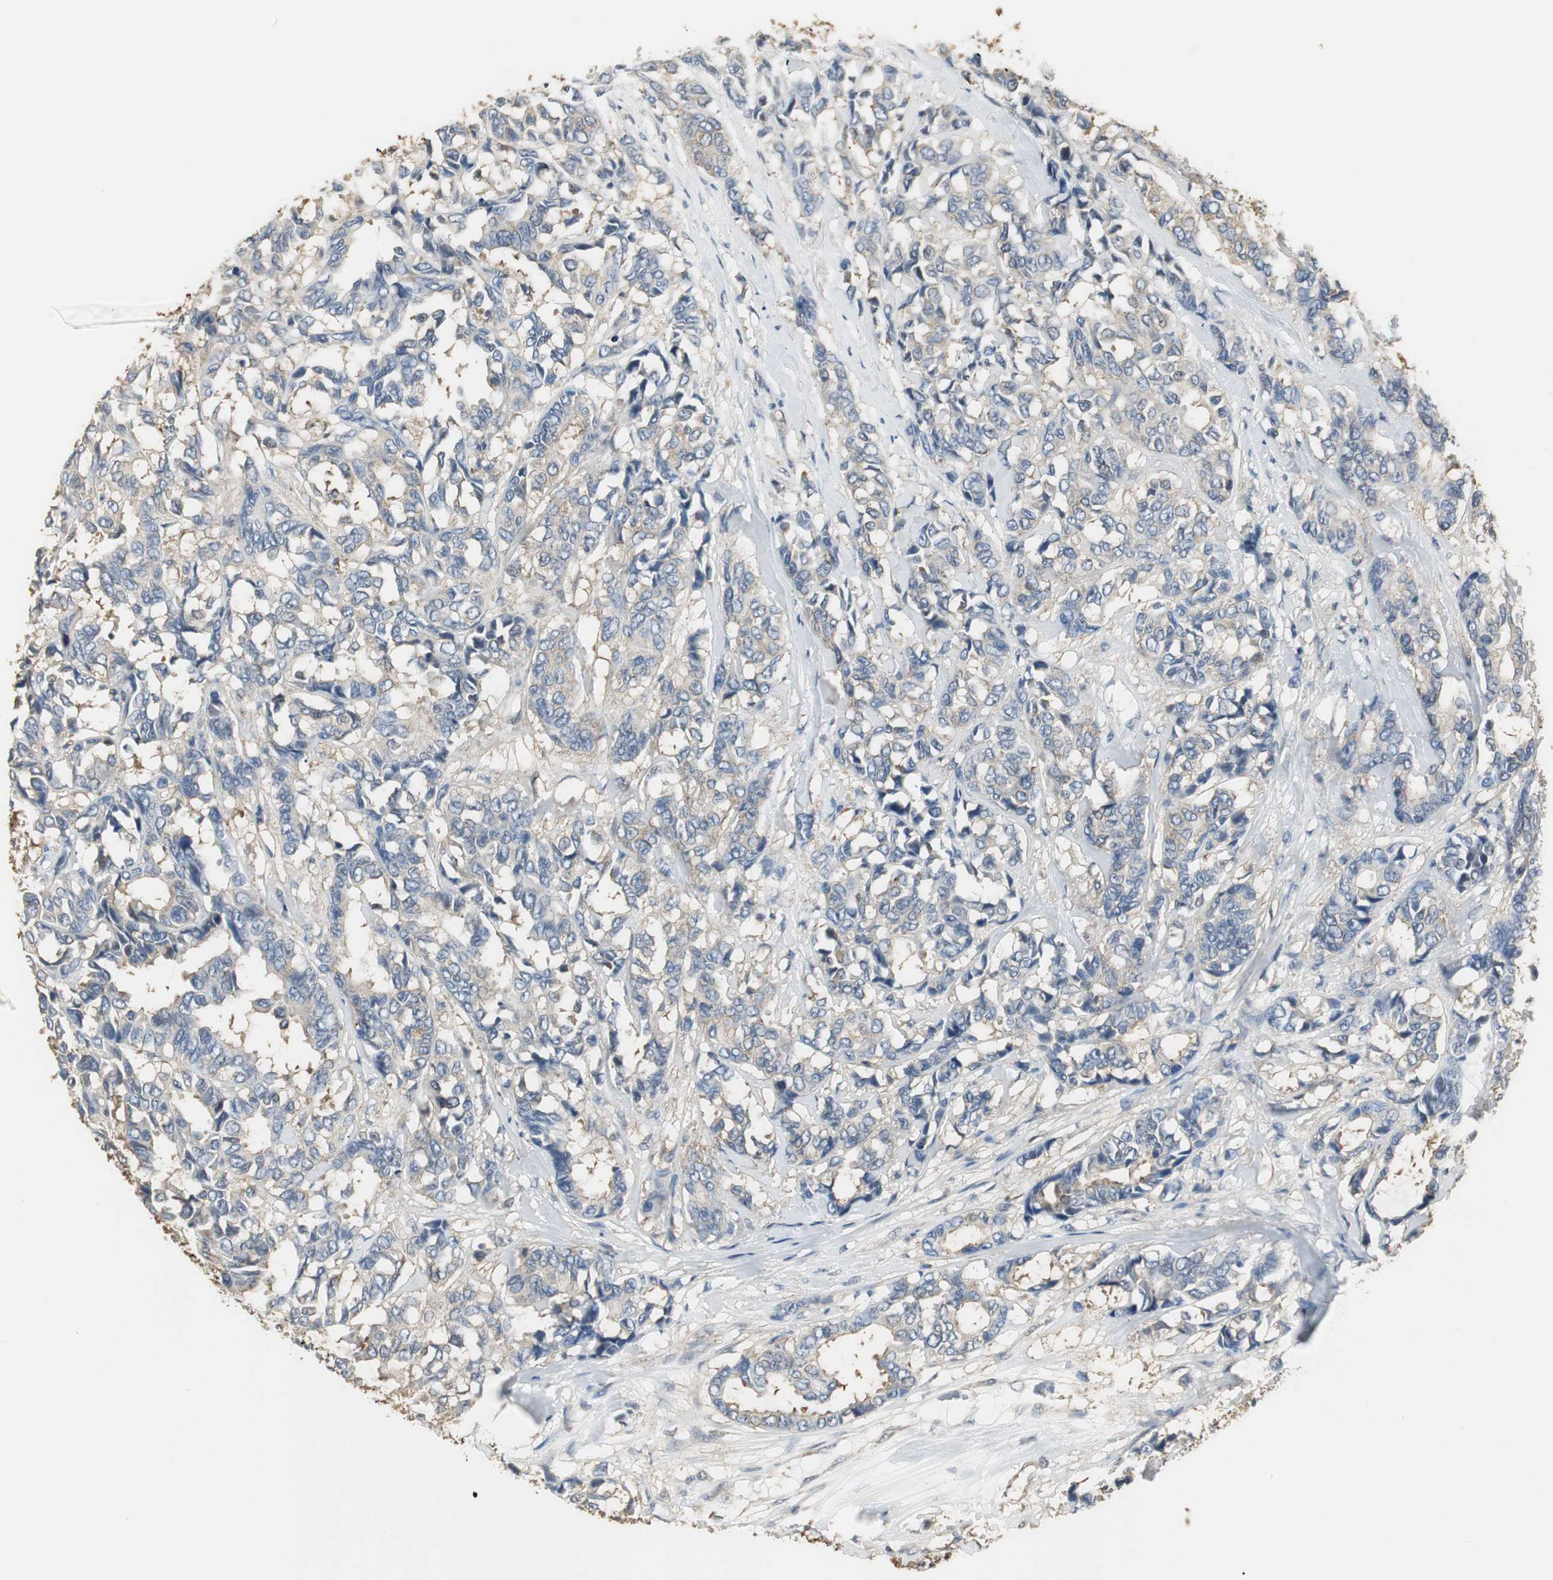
{"staining": {"intensity": "weak", "quantity": "25%-75%", "location": "cytoplasmic/membranous"}, "tissue": "breast cancer", "cell_type": "Tumor cells", "image_type": "cancer", "snomed": [{"axis": "morphology", "description": "Duct carcinoma"}, {"axis": "topography", "description": "Breast"}], "caption": "Immunohistochemical staining of human breast cancer displays low levels of weak cytoplasmic/membranous staining in approximately 25%-75% of tumor cells. Using DAB (3,3'-diaminobenzidine) (brown) and hematoxylin (blue) stains, captured at high magnification using brightfield microscopy.", "gene": "CCT5", "patient": {"sex": "female", "age": 87}}